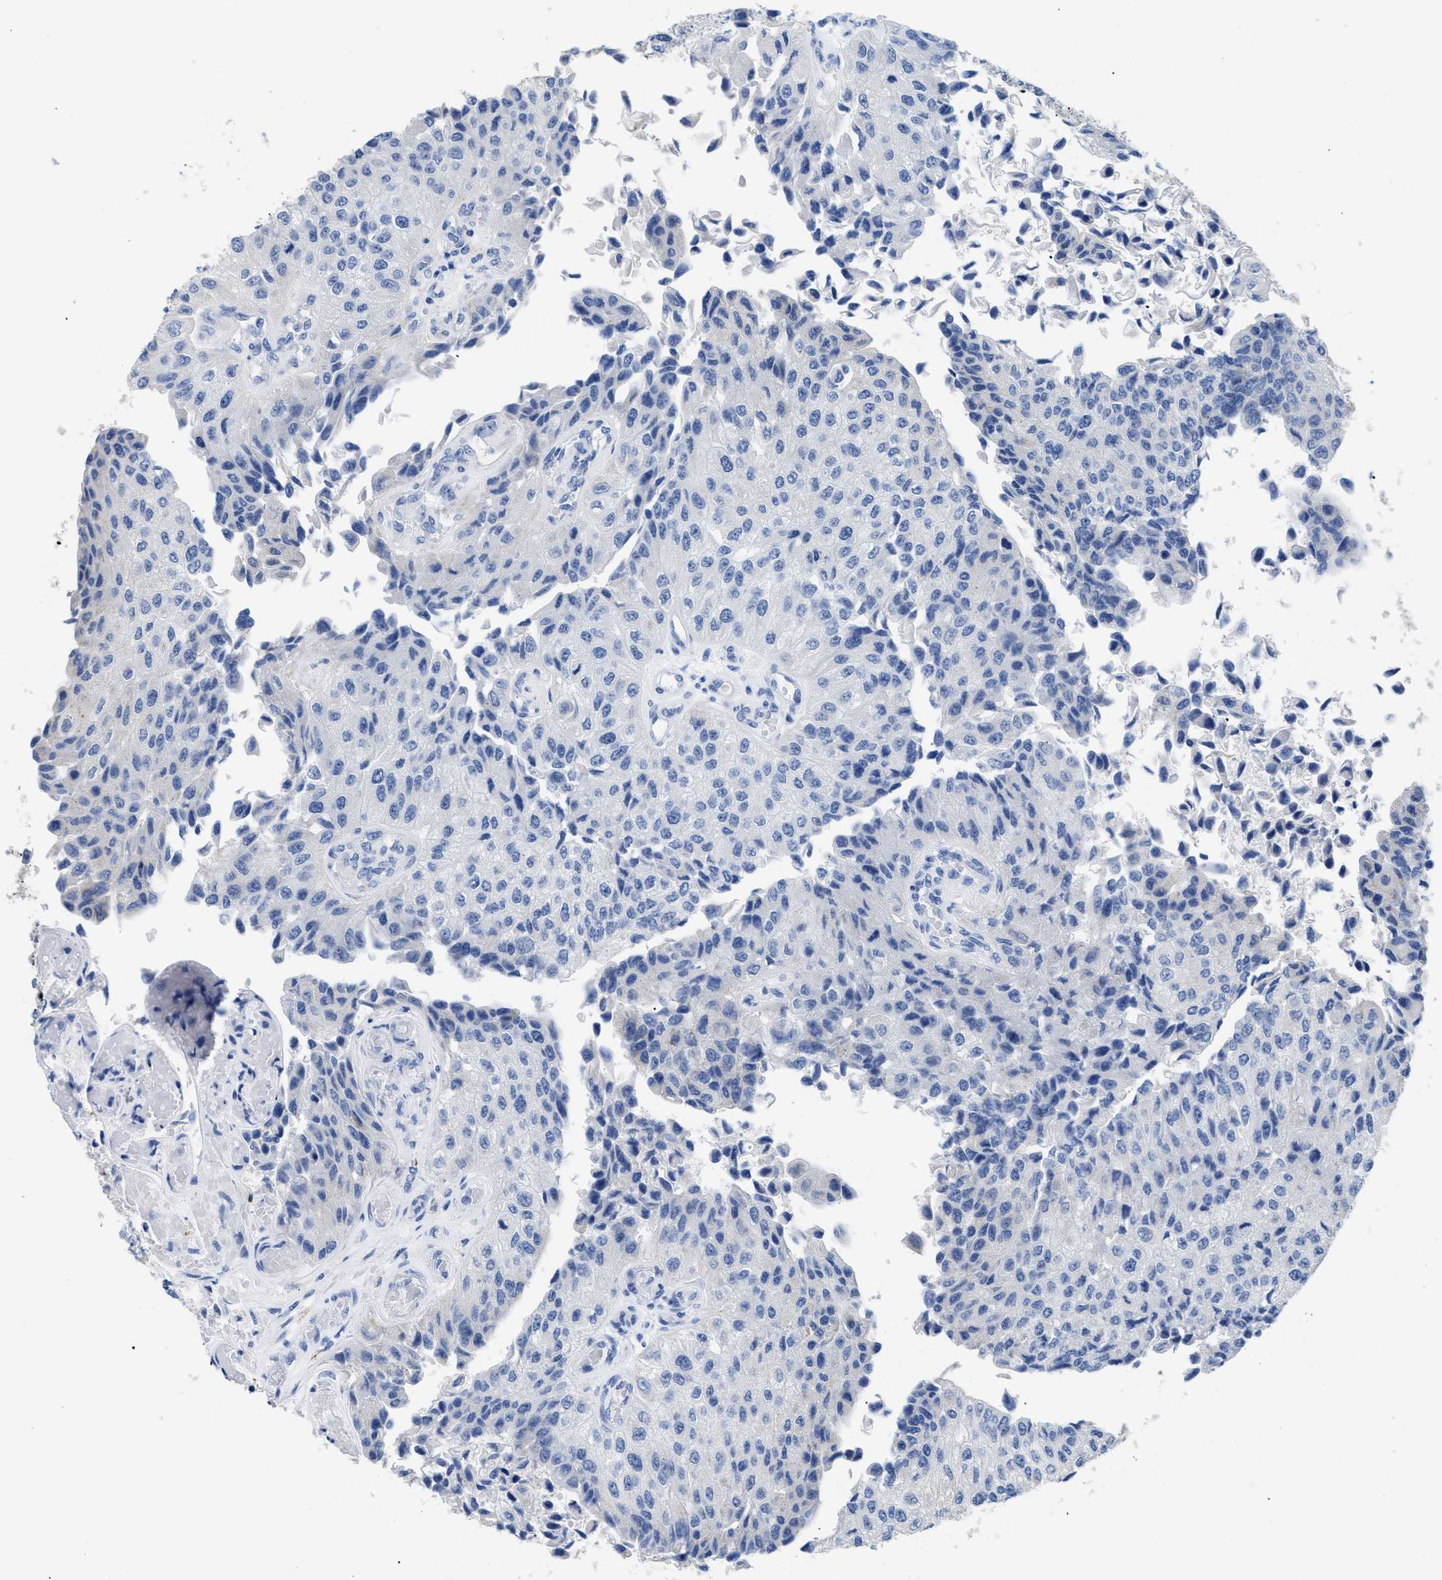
{"staining": {"intensity": "negative", "quantity": "none", "location": "none"}, "tissue": "urothelial cancer", "cell_type": "Tumor cells", "image_type": "cancer", "snomed": [{"axis": "morphology", "description": "Urothelial carcinoma, High grade"}, {"axis": "topography", "description": "Kidney"}, {"axis": "topography", "description": "Urinary bladder"}], "caption": "Protein analysis of high-grade urothelial carcinoma reveals no significant expression in tumor cells. (DAB (3,3'-diaminobenzidine) immunohistochemistry (IHC) visualized using brightfield microscopy, high magnification).", "gene": "APOBEC2", "patient": {"sex": "male", "age": 77}}